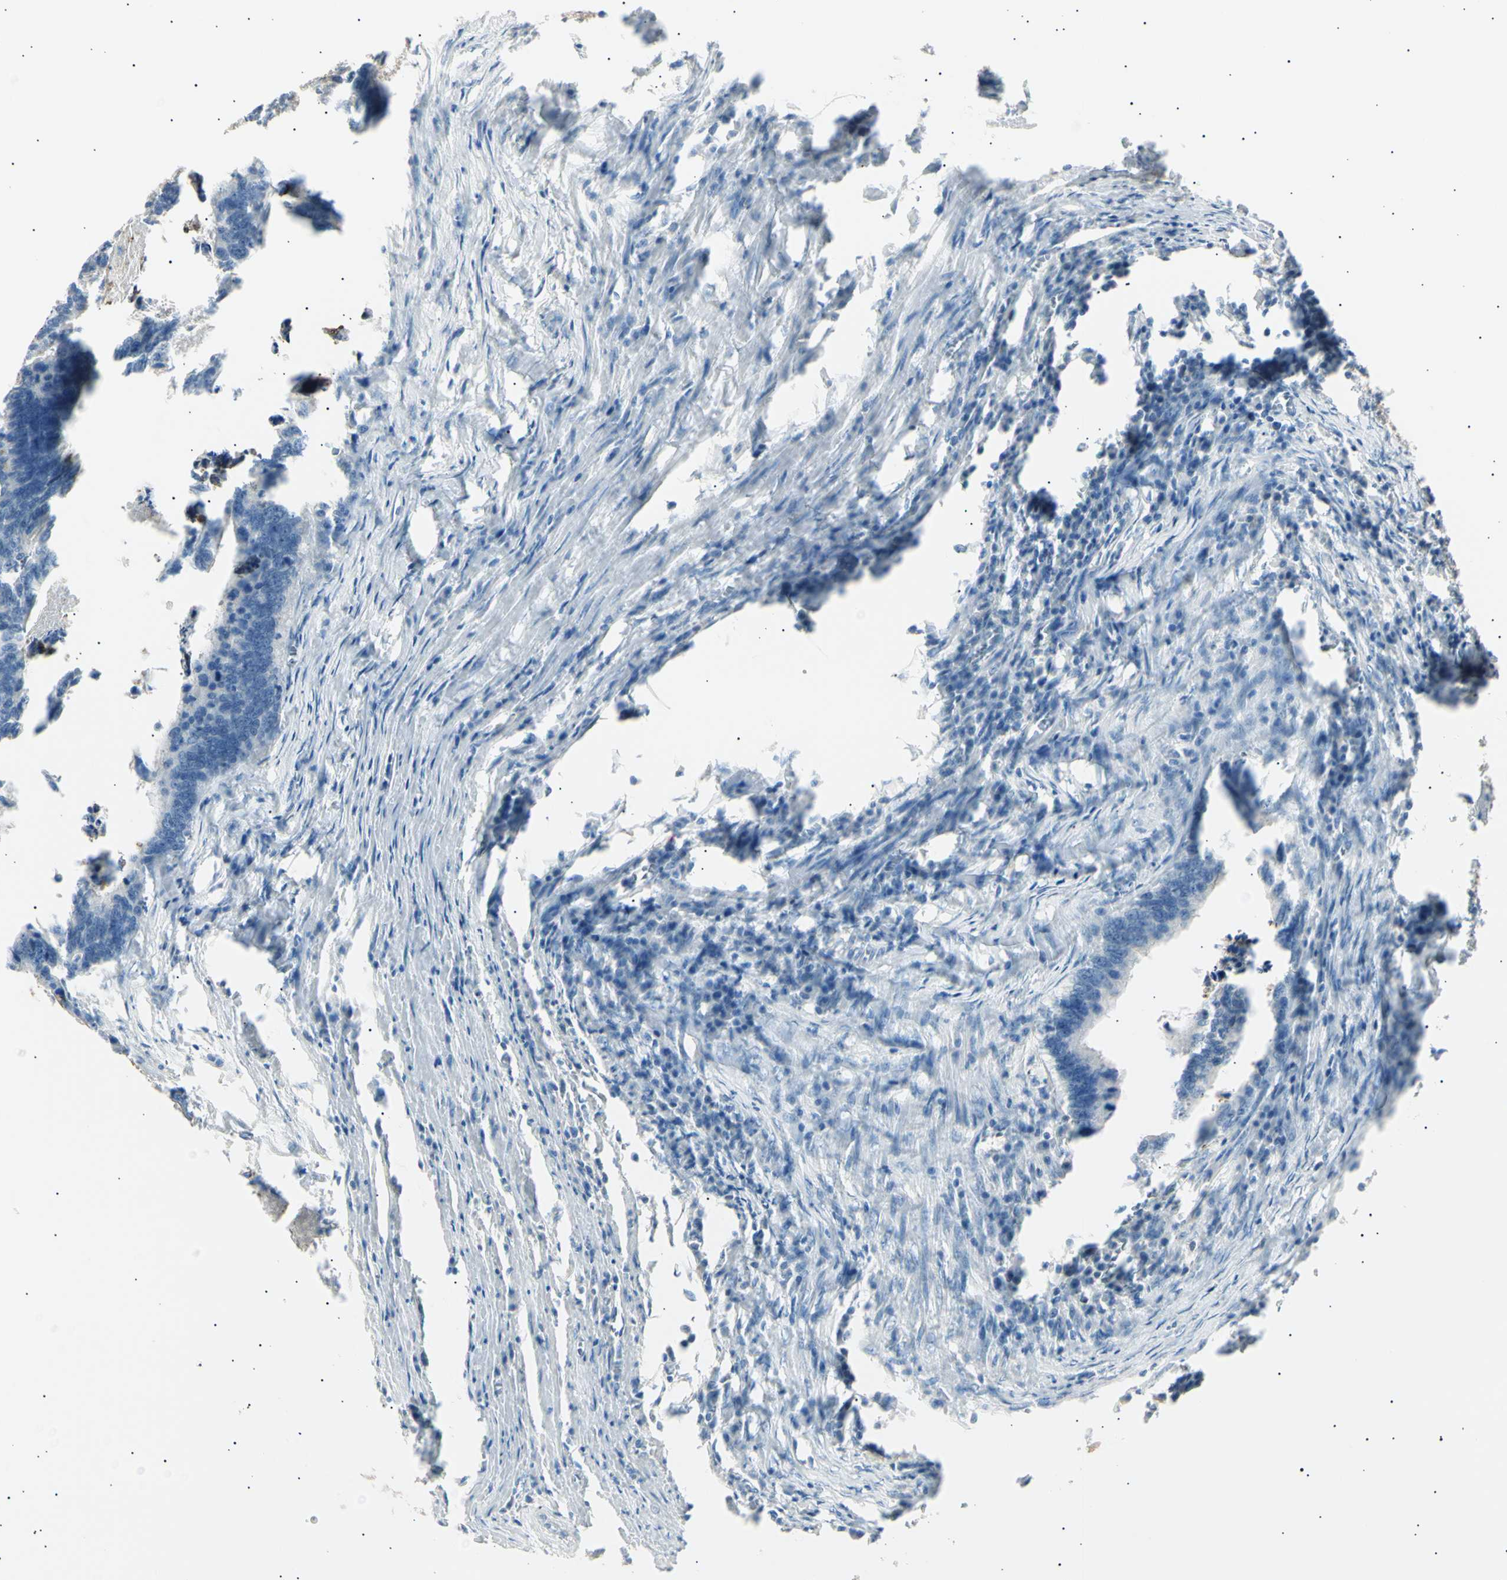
{"staining": {"intensity": "negative", "quantity": "none", "location": "none"}, "tissue": "colorectal cancer", "cell_type": "Tumor cells", "image_type": "cancer", "snomed": [{"axis": "morphology", "description": "Adenocarcinoma, NOS"}, {"axis": "topography", "description": "Colon"}], "caption": "DAB immunohistochemical staining of human colorectal cancer exhibits no significant expression in tumor cells.", "gene": "LHPP", "patient": {"sex": "male", "age": 72}}